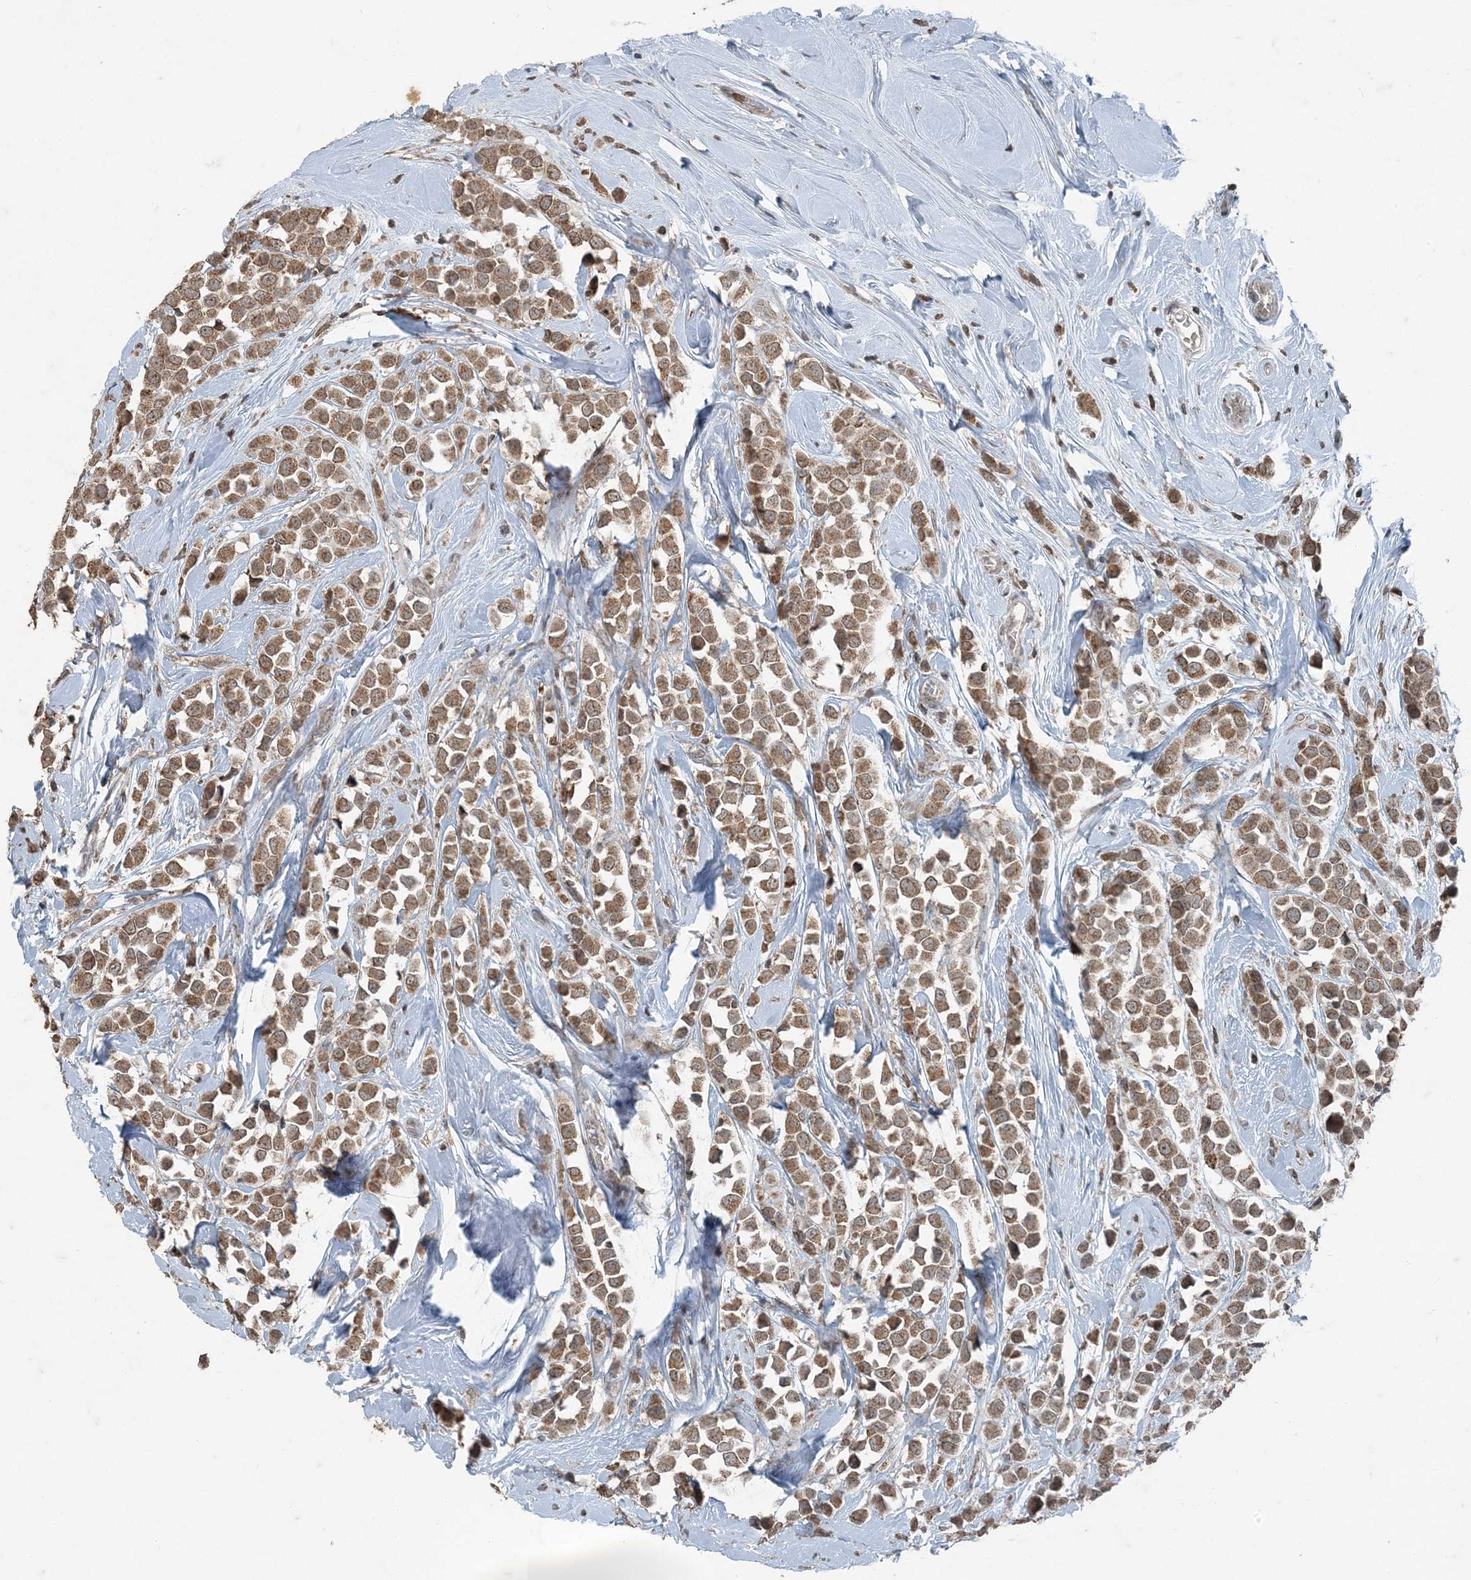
{"staining": {"intensity": "moderate", "quantity": ">75%", "location": "cytoplasmic/membranous"}, "tissue": "breast cancer", "cell_type": "Tumor cells", "image_type": "cancer", "snomed": [{"axis": "morphology", "description": "Duct carcinoma"}, {"axis": "topography", "description": "Breast"}], "caption": "The image displays immunohistochemical staining of breast cancer. There is moderate cytoplasmic/membranous staining is identified in approximately >75% of tumor cells.", "gene": "GNL1", "patient": {"sex": "female", "age": 61}}